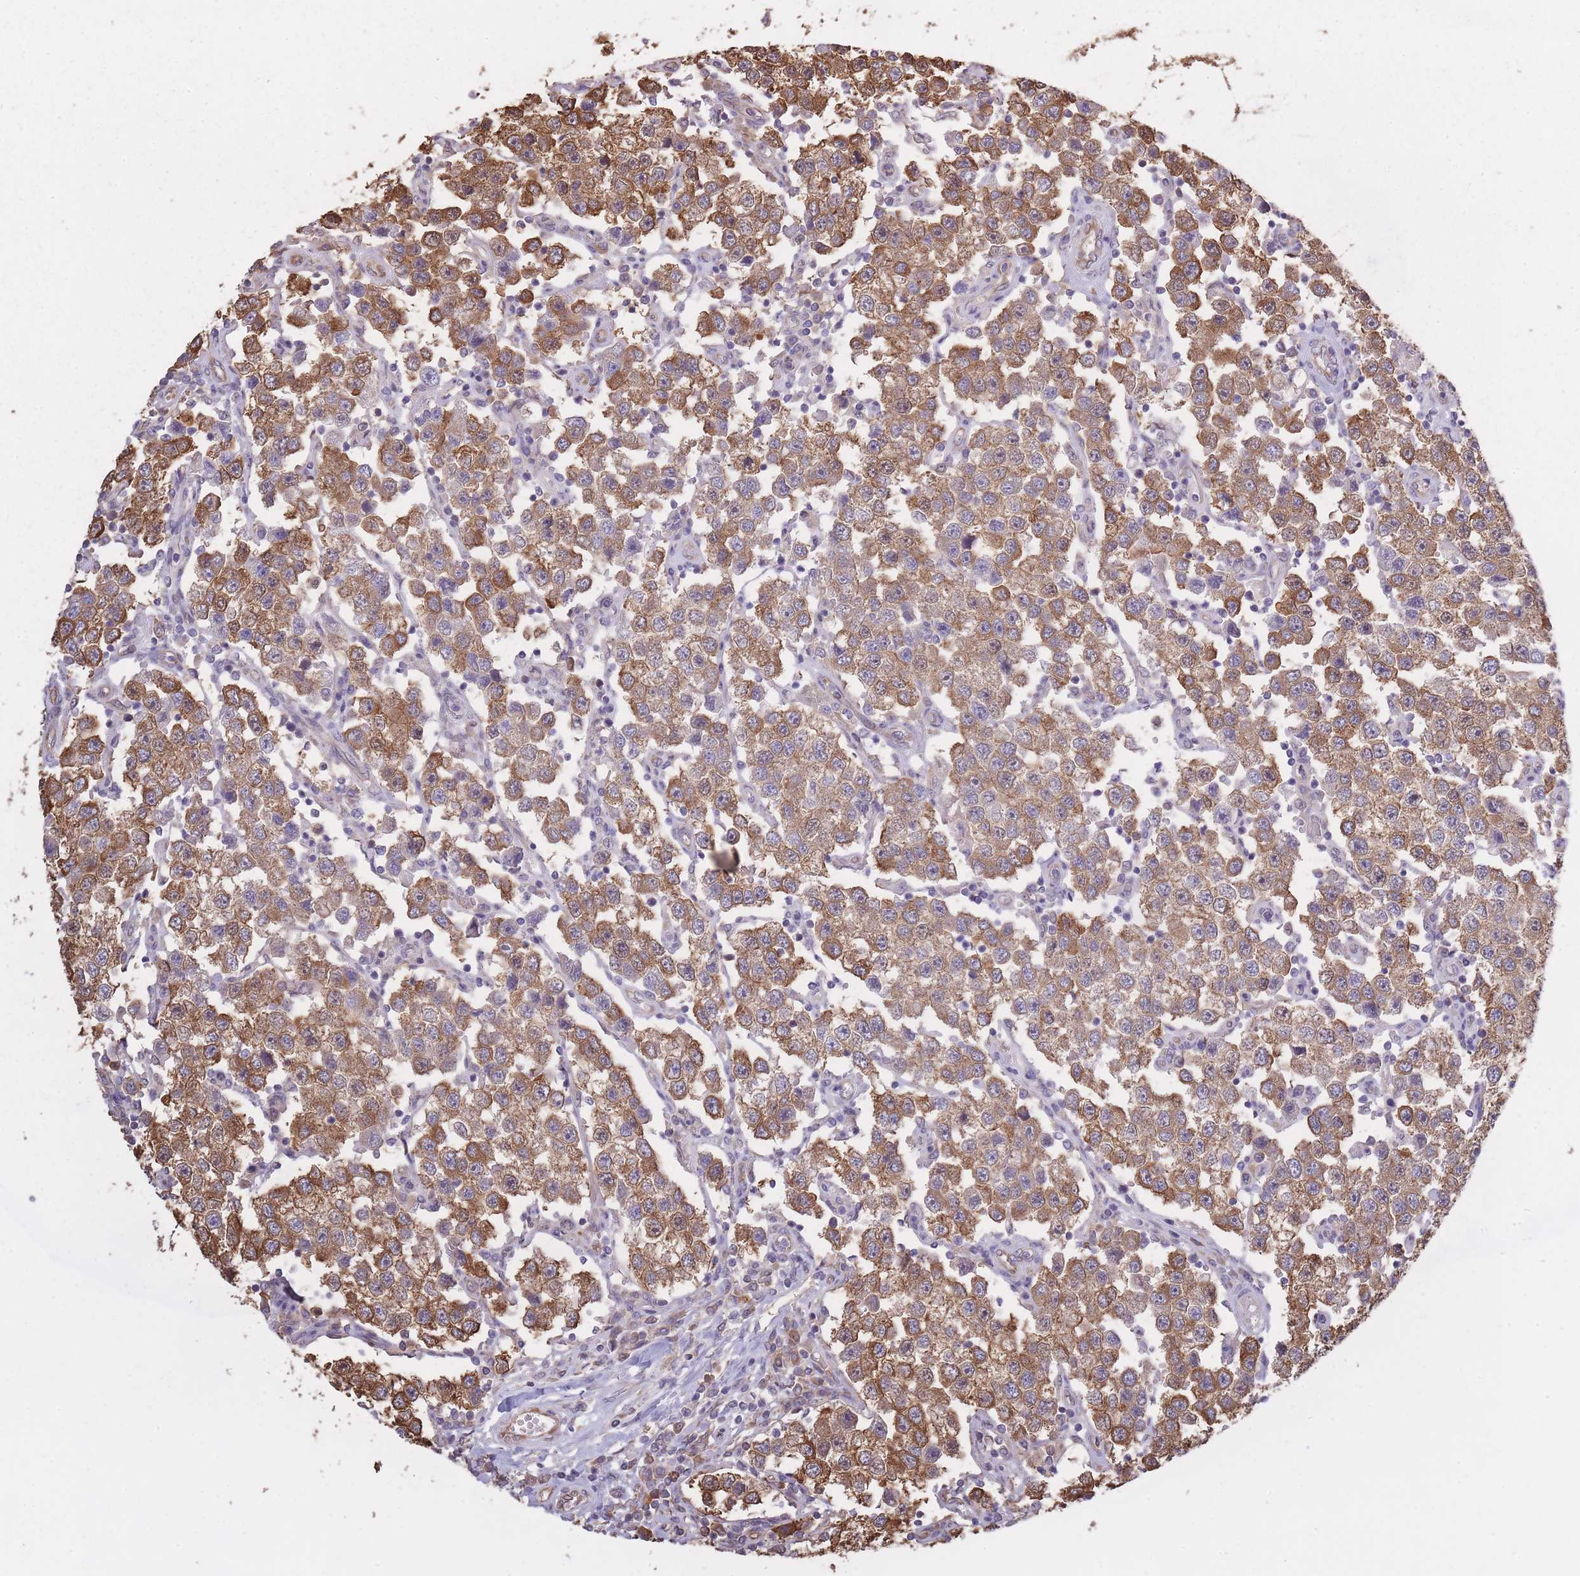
{"staining": {"intensity": "moderate", "quantity": ">75%", "location": "cytoplasmic/membranous"}, "tissue": "testis cancer", "cell_type": "Tumor cells", "image_type": "cancer", "snomed": [{"axis": "morphology", "description": "Seminoma, NOS"}, {"axis": "topography", "description": "Testis"}], "caption": "The micrograph displays a brown stain indicating the presence of a protein in the cytoplasmic/membranous of tumor cells in testis cancer. The staining was performed using DAB, with brown indicating positive protein expression. Nuclei are stained blue with hematoxylin.", "gene": "ARL13B", "patient": {"sex": "male", "age": 37}}